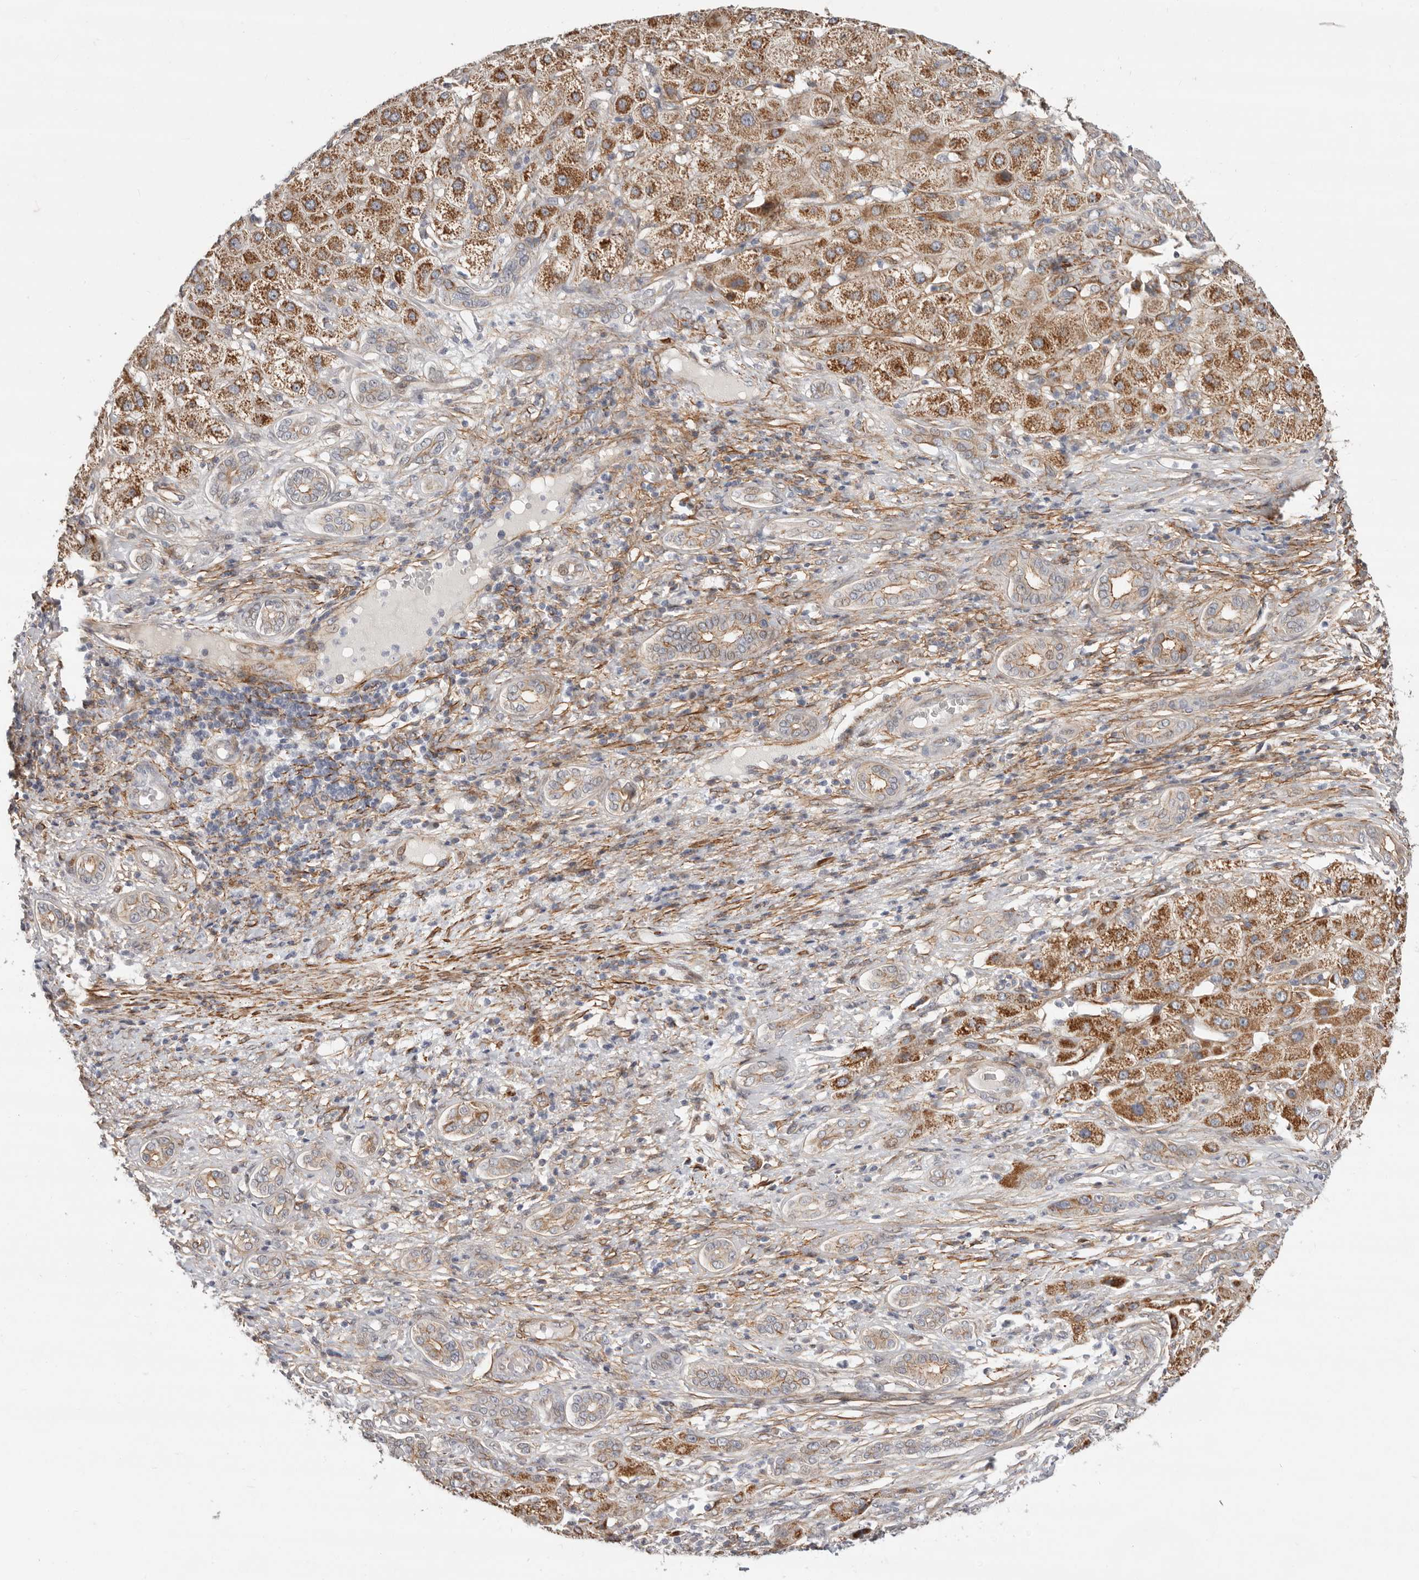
{"staining": {"intensity": "moderate", "quantity": "25%-75%", "location": "cytoplasmic/membranous"}, "tissue": "liver cancer", "cell_type": "Tumor cells", "image_type": "cancer", "snomed": [{"axis": "morphology", "description": "Carcinoma, Hepatocellular, NOS"}, {"axis": "topography", "description": "Liver"}], "caption": "Tumor cells display medium levels of moderate cytoplasmic/membranous positivity in approximately 25%-75% of cells in human hepatocellular carcinoma (liver).", "gene": "SZT2", "patient": {"sex": "male", "age": 65}}